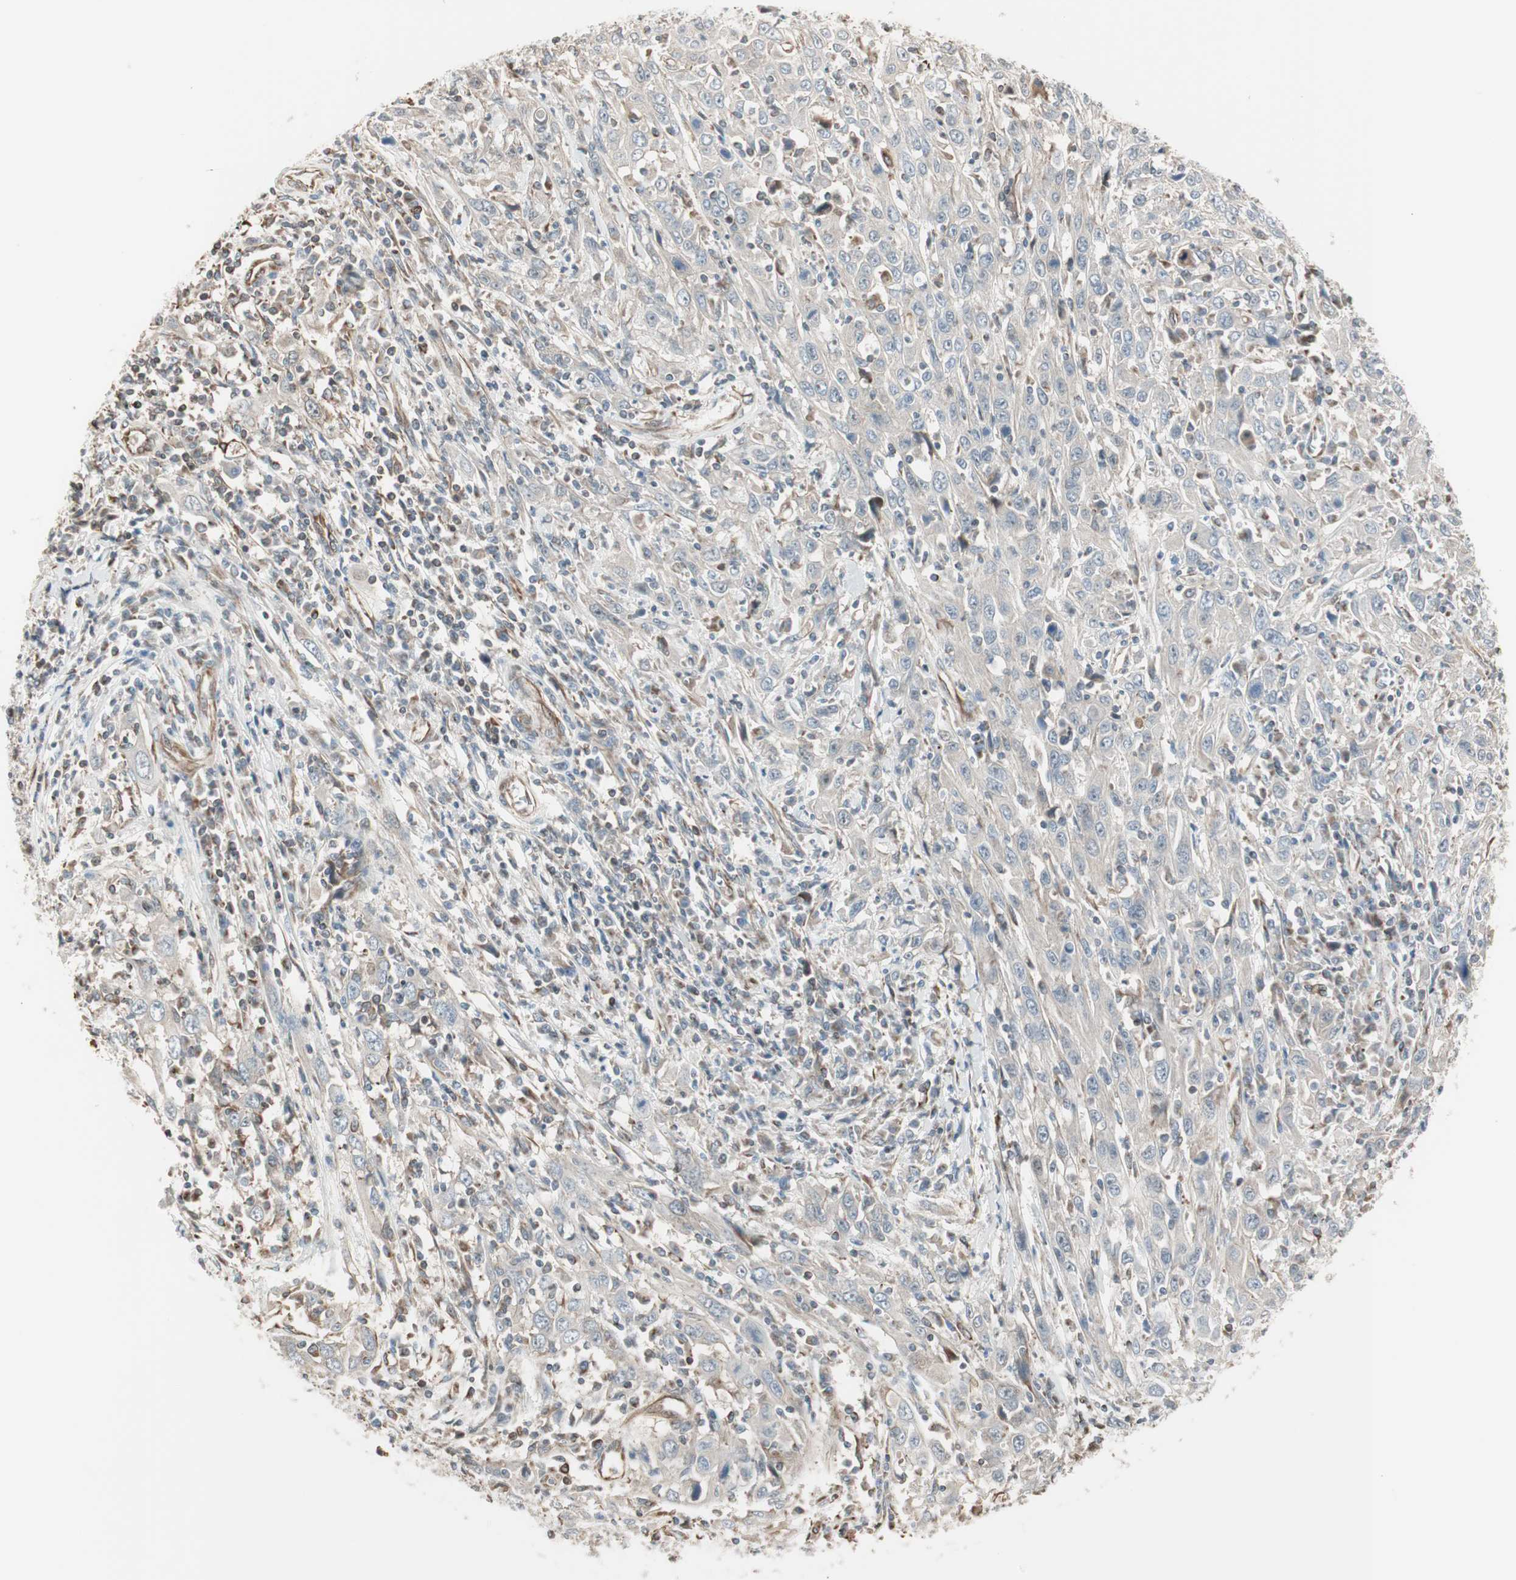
{"staining": {"intensity": "negative", "quantity": "none", "location": "none"}, "tissue": "cervical cancer", "cell_type": "Tumor cells", "image_type": "cancer", "snomed": [{"axis": "morphology", "description": "Squamous cell carcinoma, NOS"}, {"axis": "topography", "description": "Cervix"}], "caption": "Cervical cancer was stained to show a protein in brown. There is no significant expression in tumor cells.", "gene": "MAD2L2", "patient": {"sex": "female", "age": 46}}